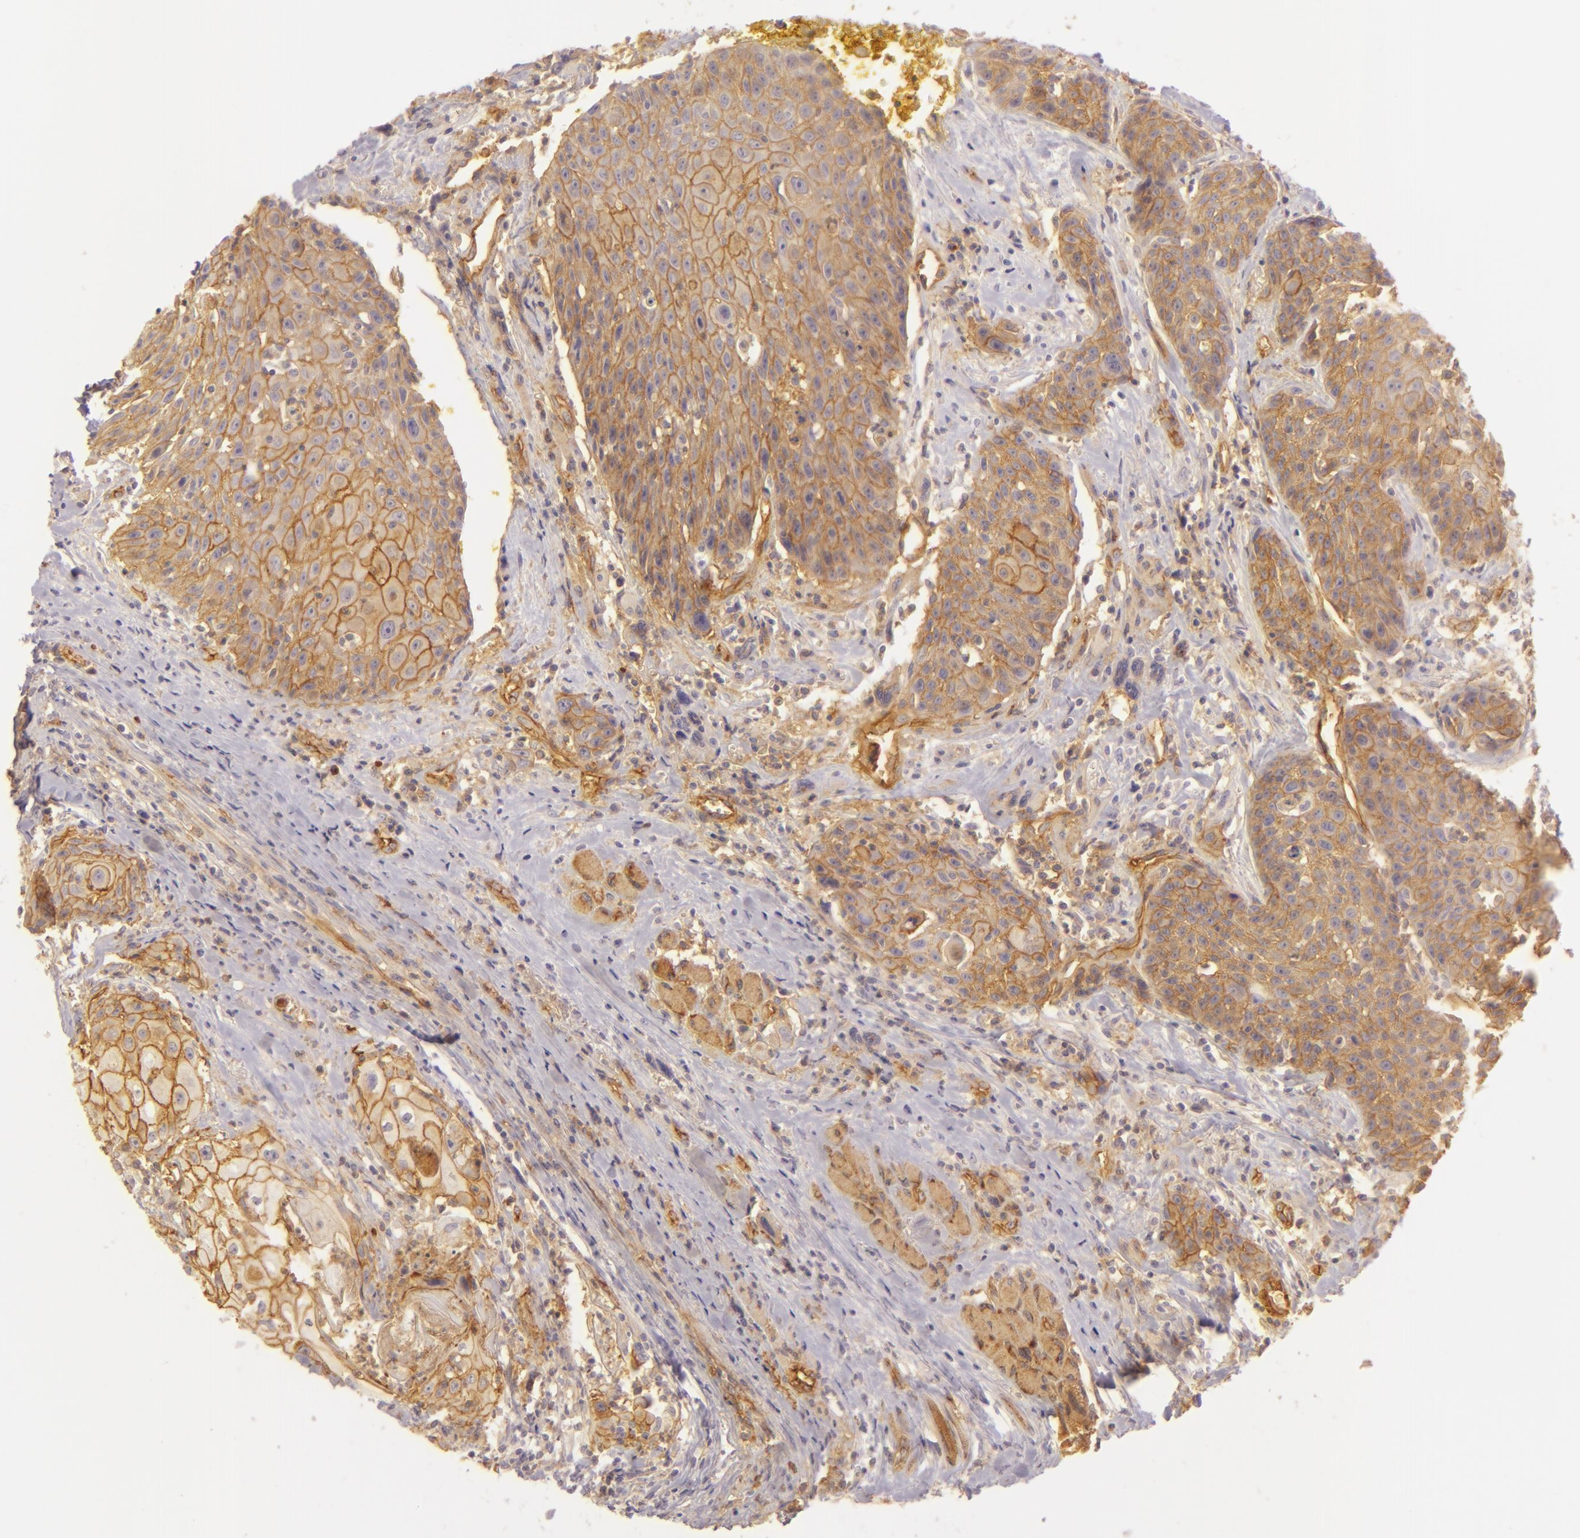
{"staining": {"intensity": "weak", "quantity": "25%-75%", "location": "cytoplasmic/membranous"}, "tissue": "head and neck cancer", "cell_type": "Tumor cells", "image_type": "cancer", "snomed": [{"axis": "morphology", "description": "Squamous cell carcinoma, NOS"}, {"axis": "topography", "description": "Oral tissue"}, {"axis": "topography", "description": "Head-Neck"}], "caption": "IHC of human squamous cell carcinoma (head and neck) demonstrates low levels of weak cytoplasmic/membranous expression in approximately 25%-75% of tumor cells.", "gene": "CD59", "patient": {"sex": "female", "age": 82}}